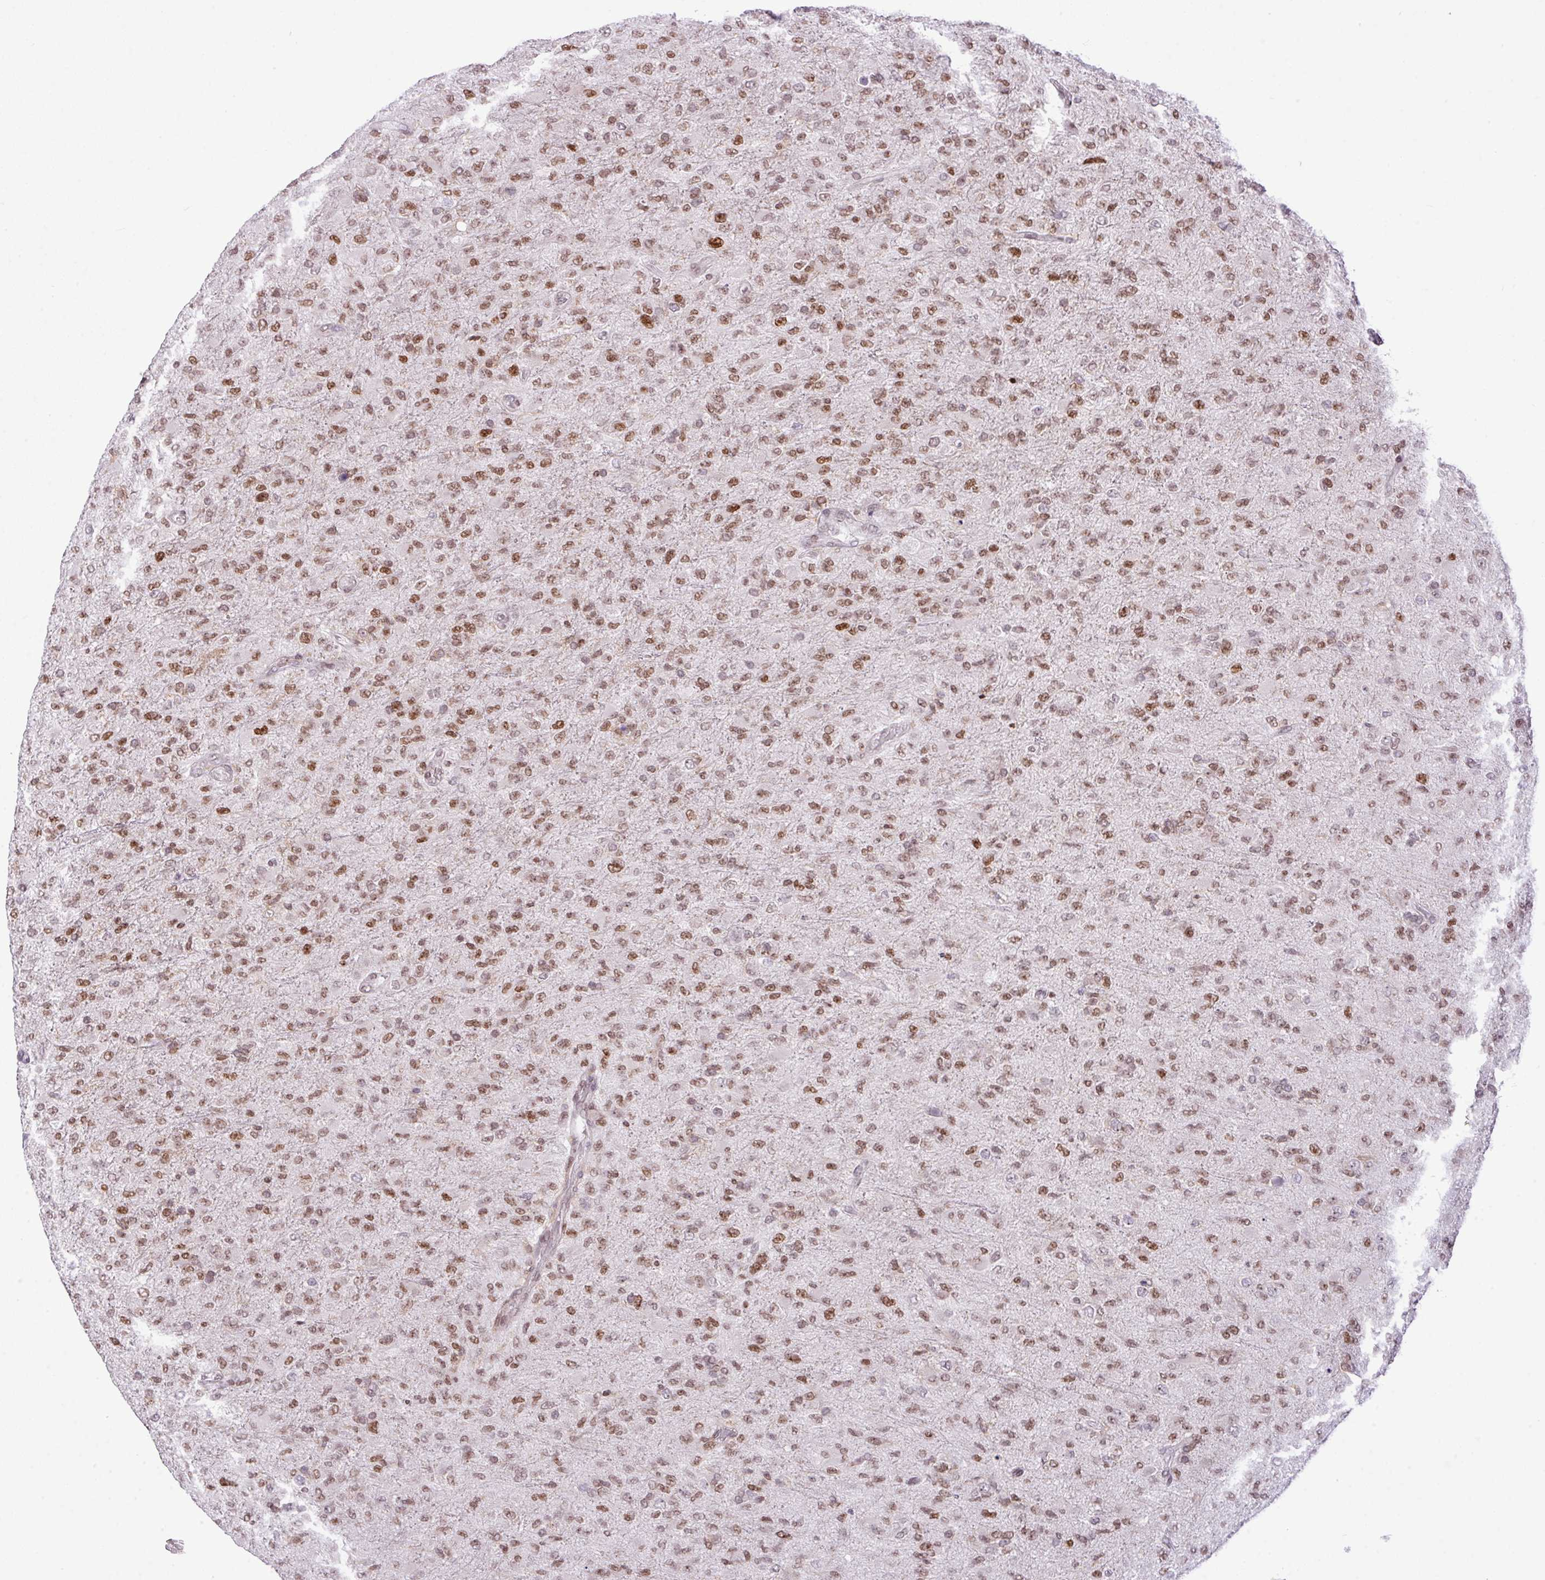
{"staining": {"intensity": "moderate", "quantity": ">75%", "location": "nuclear"}, "tissue": "glioma", "cell_type": "Tumor cells", "image_type": "cancer", "snomed": [{"axis": "morphology", "description": "Glioma, malignant, Low grade"}, {"axis": "topography", "description": "Brain"}], "caption": "Moderate nuclear staining is identified in approximately >75% of tumor cells in glioma.", "gene": "CCDC137", "patient": {"sex": "male", "age": 65}}